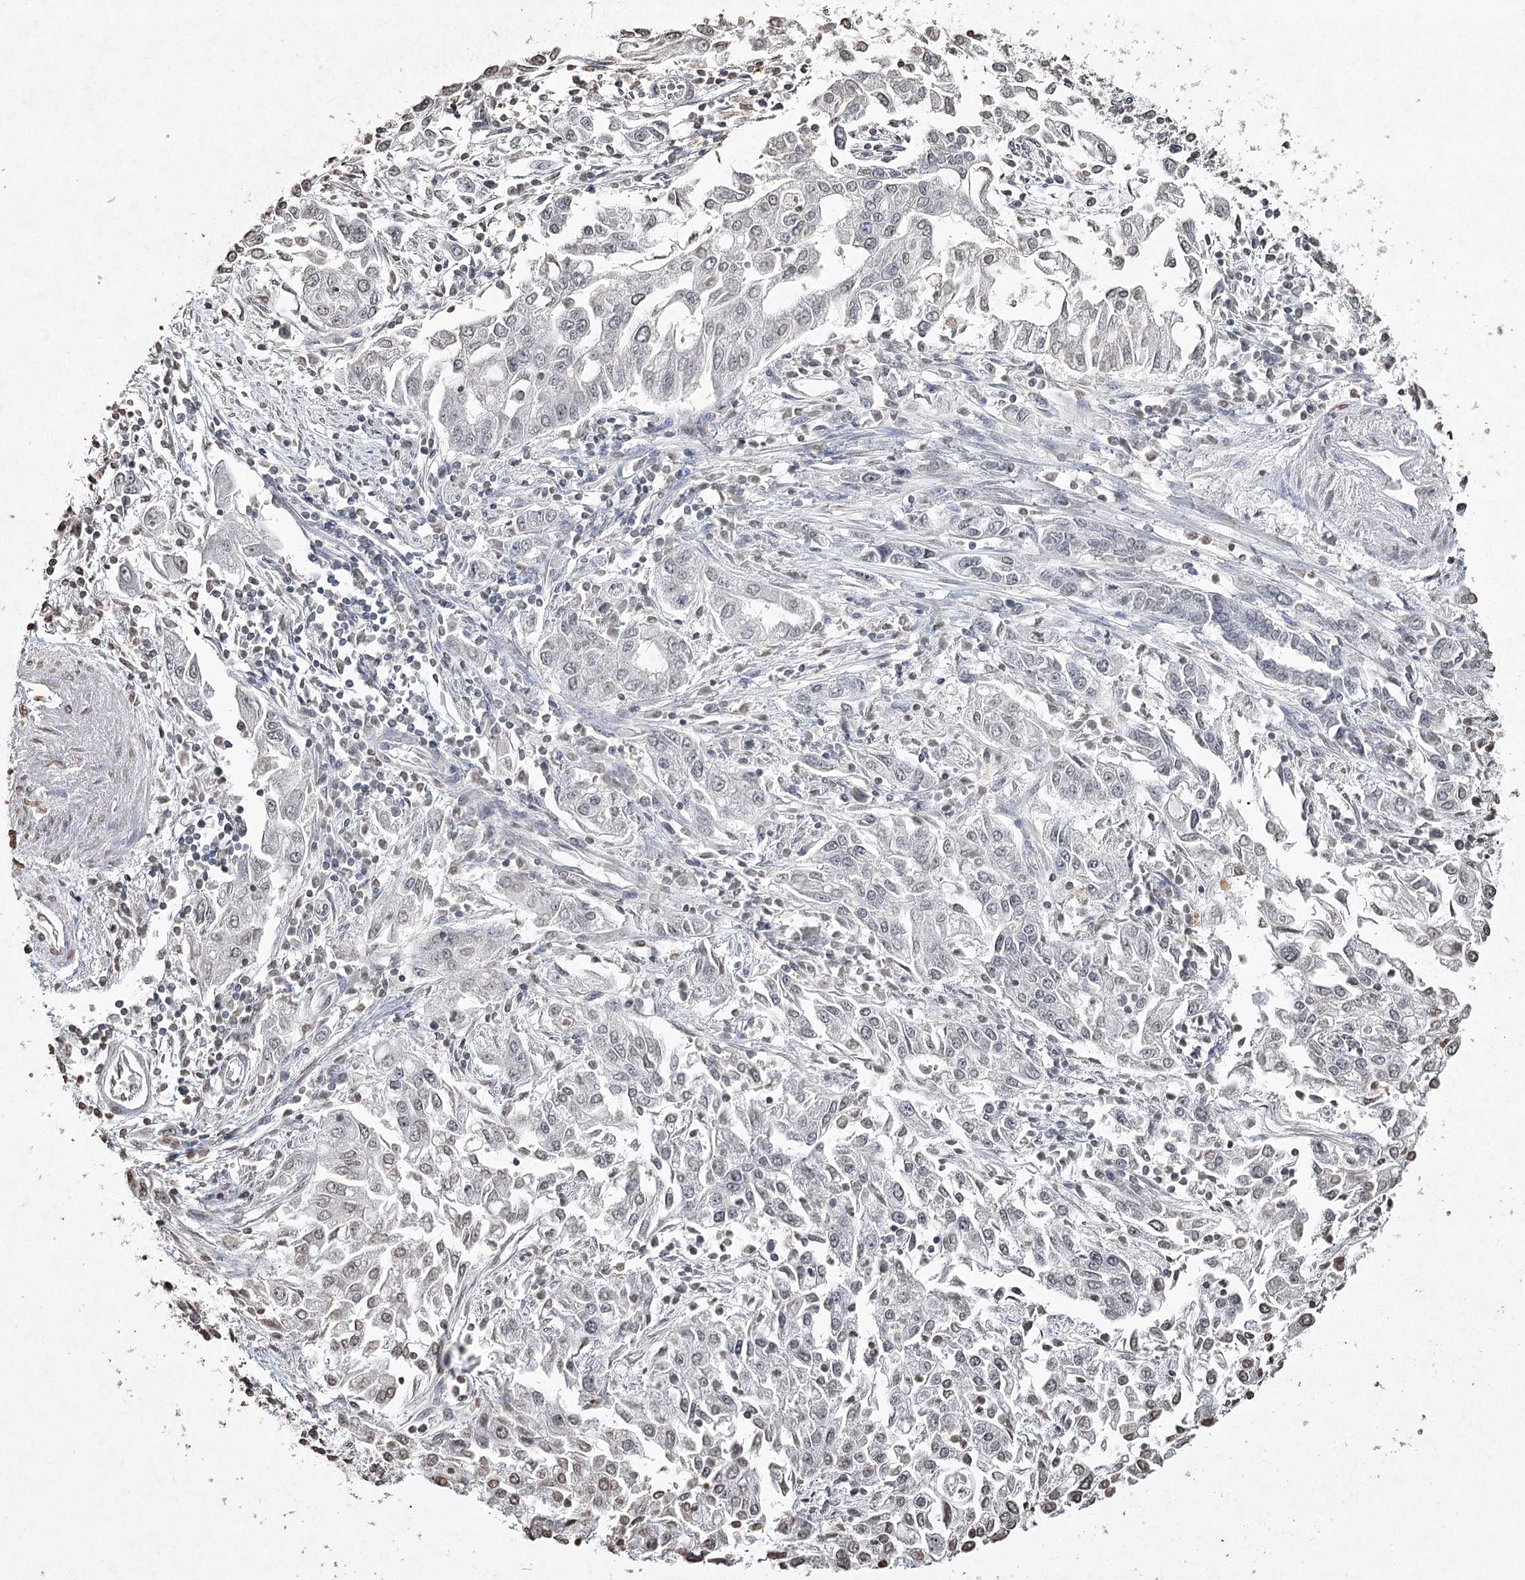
{"staining": {"intensity": "negative", "quantity": "none", "location": "none"}, "tissue": "endometrial cancer", "cell_type": "Tumor cells", "image_type": "cancer", "snomed": [{"axis": "morphology", "description": "Adenocarcinoma, NOS"}, {"axis": "topography", "description": "Endometrium"}], "caption": "Immunohistochemistry micrograph of neoplastic tissue: endometrial adenocarcinoma stained with DAB demonstrates no significant protein staining in tumor cells.", "gene": "DMXL1", "patient": {"sex": "female", "age": 49}}